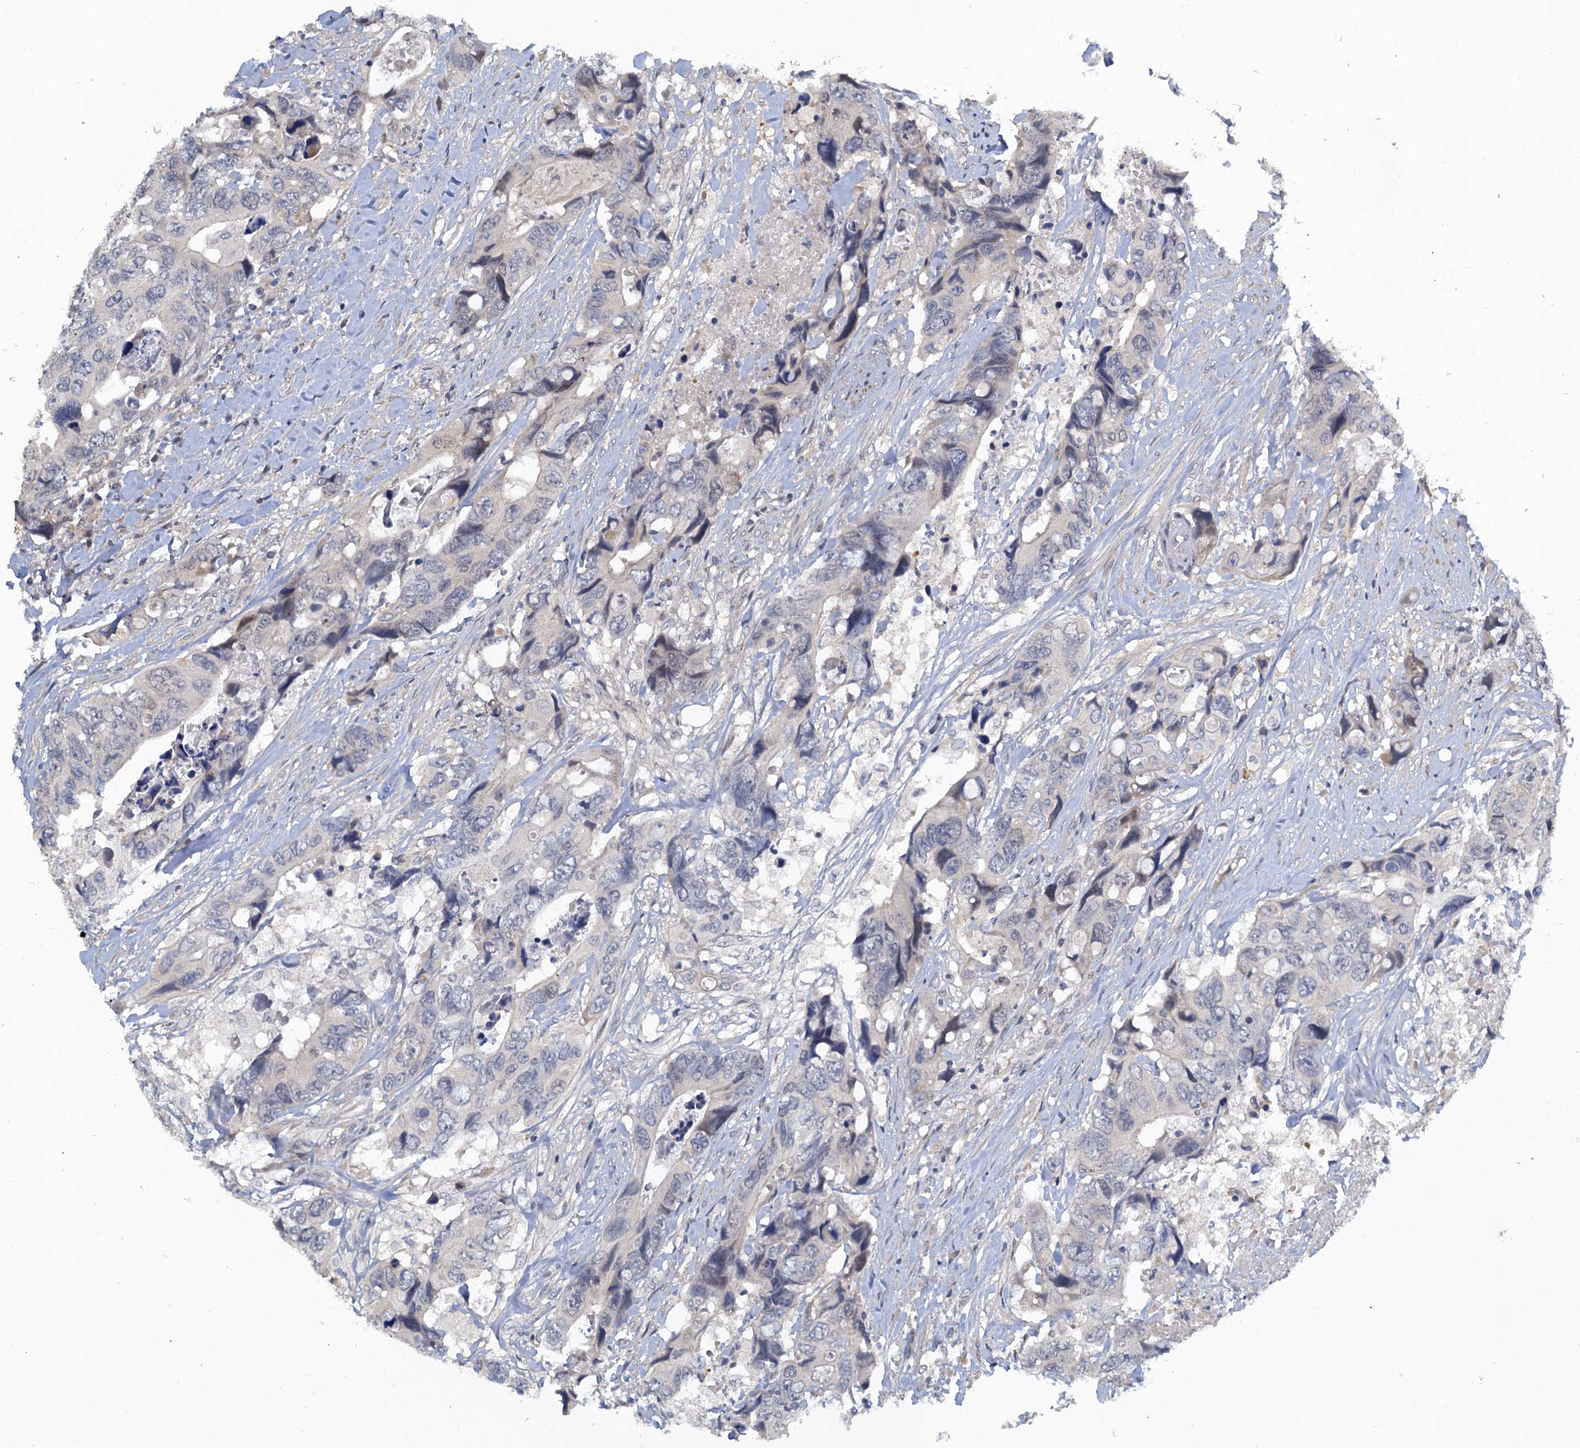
{"staining": {"intensity": "negative", "quantity": "none", "location": "none"}, "tissue": "colorectal cancer", "cell_type": "Tumor cells", "image_type": "cancer", "snomed": [{"axis": "morphology", "description": "Adenocarcinoma, NOS"}, {"axis": "topography", "description": "Rectum"}], "caption": "Tumor cells show no significant protein staining in colorectal cancer.", "gene": "MRFAP1", "patient": {"sex": "male", "age": 57}}